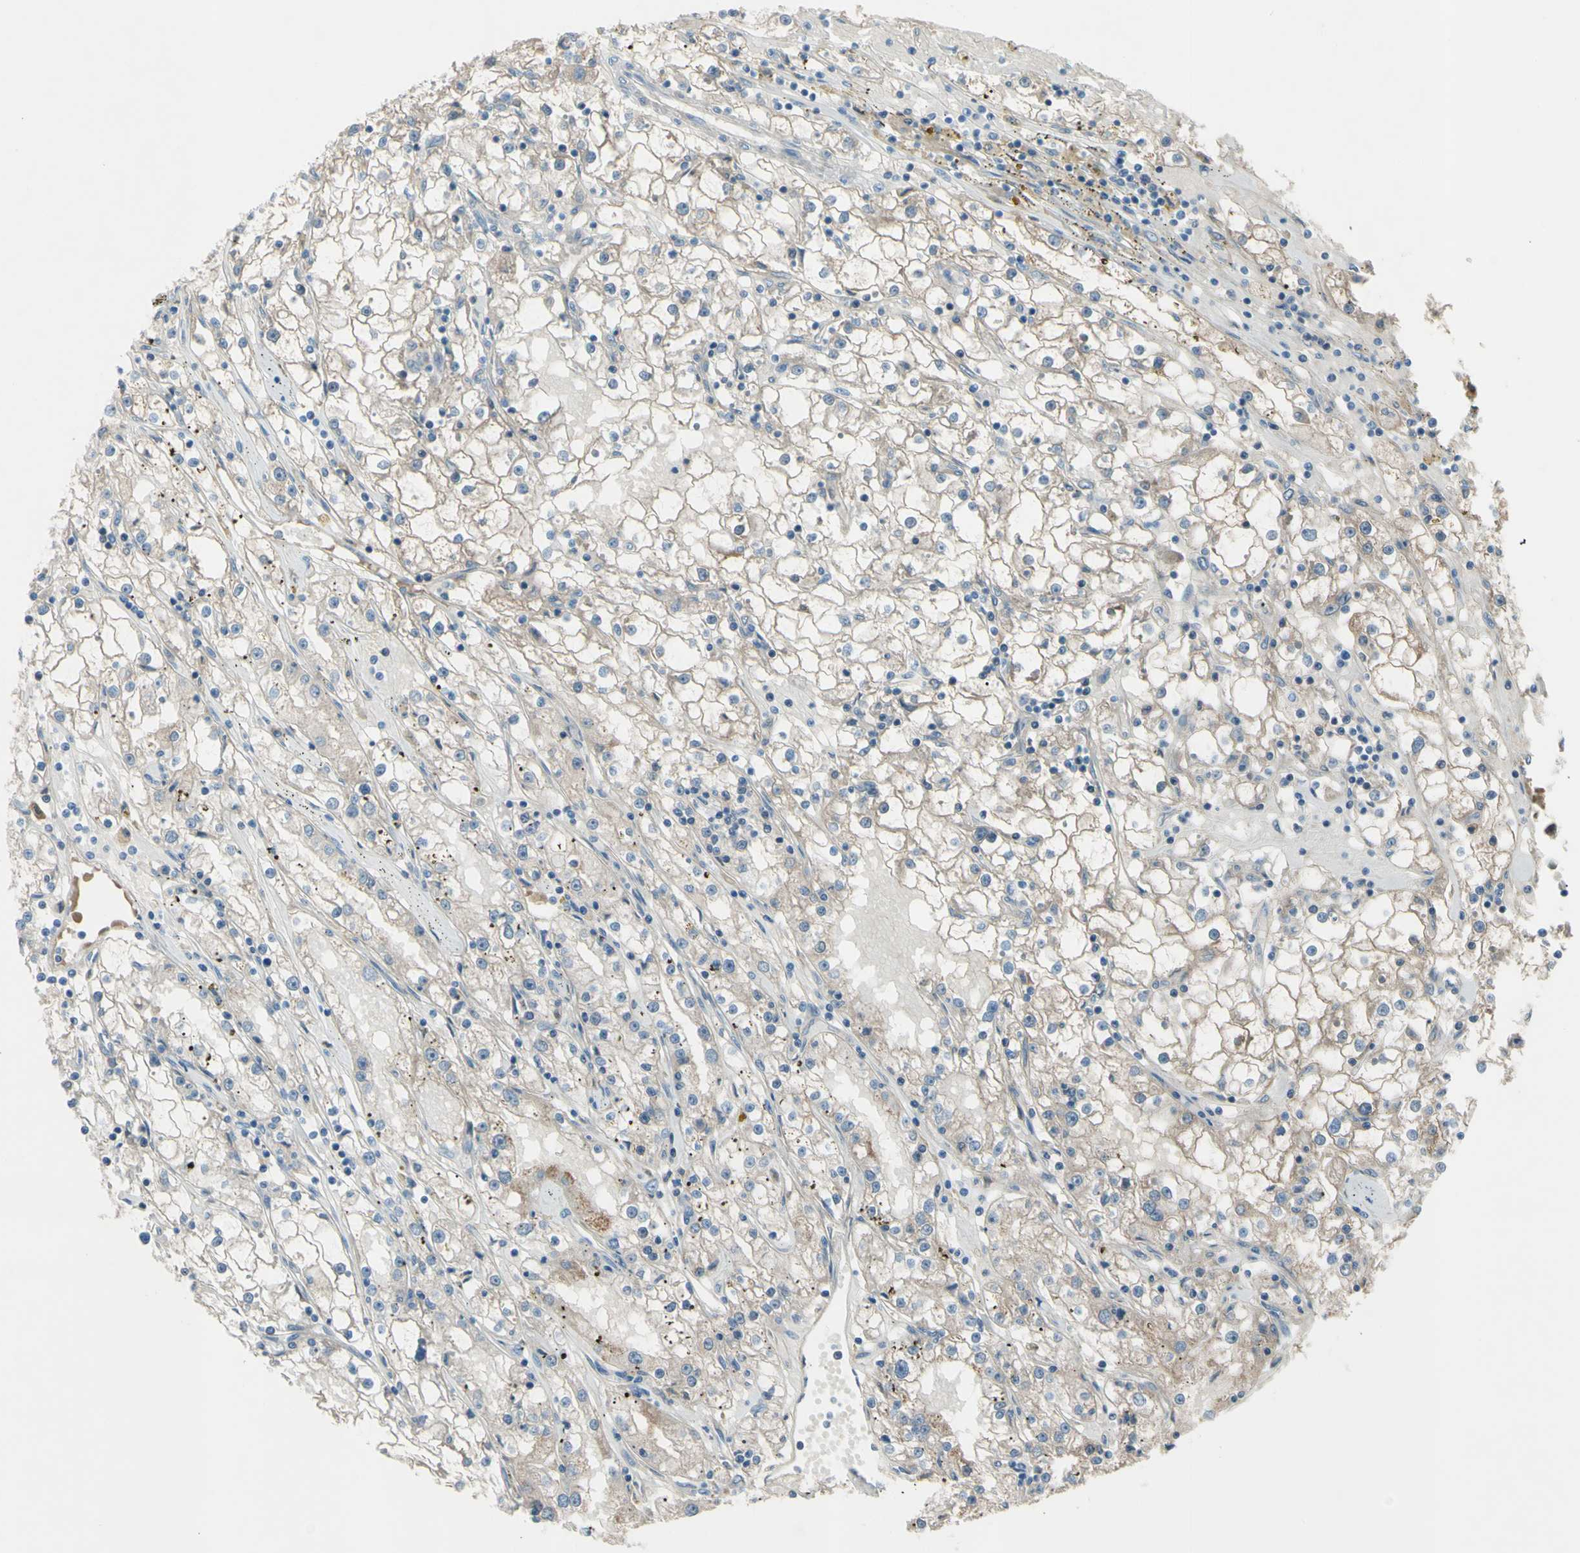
{"staining": {"intensity": "negative", "quantity": "none", "location": "none"}, "tissue": "renal cancer", "cell_type": "Tumor cells", "image_type": "cancer", "snomed": [{"axis": "morphology", "description": "Adenocarcinoma, NOS"}, {"axis": "topography", "description": "Kidney"}], "caption": "Immunohistochemical staining of human renal adenocarcinoma exhibits no significant positivity in tumor cells.", "gene": "ATRN", "patient": {"sex": "male", "age": 56}}